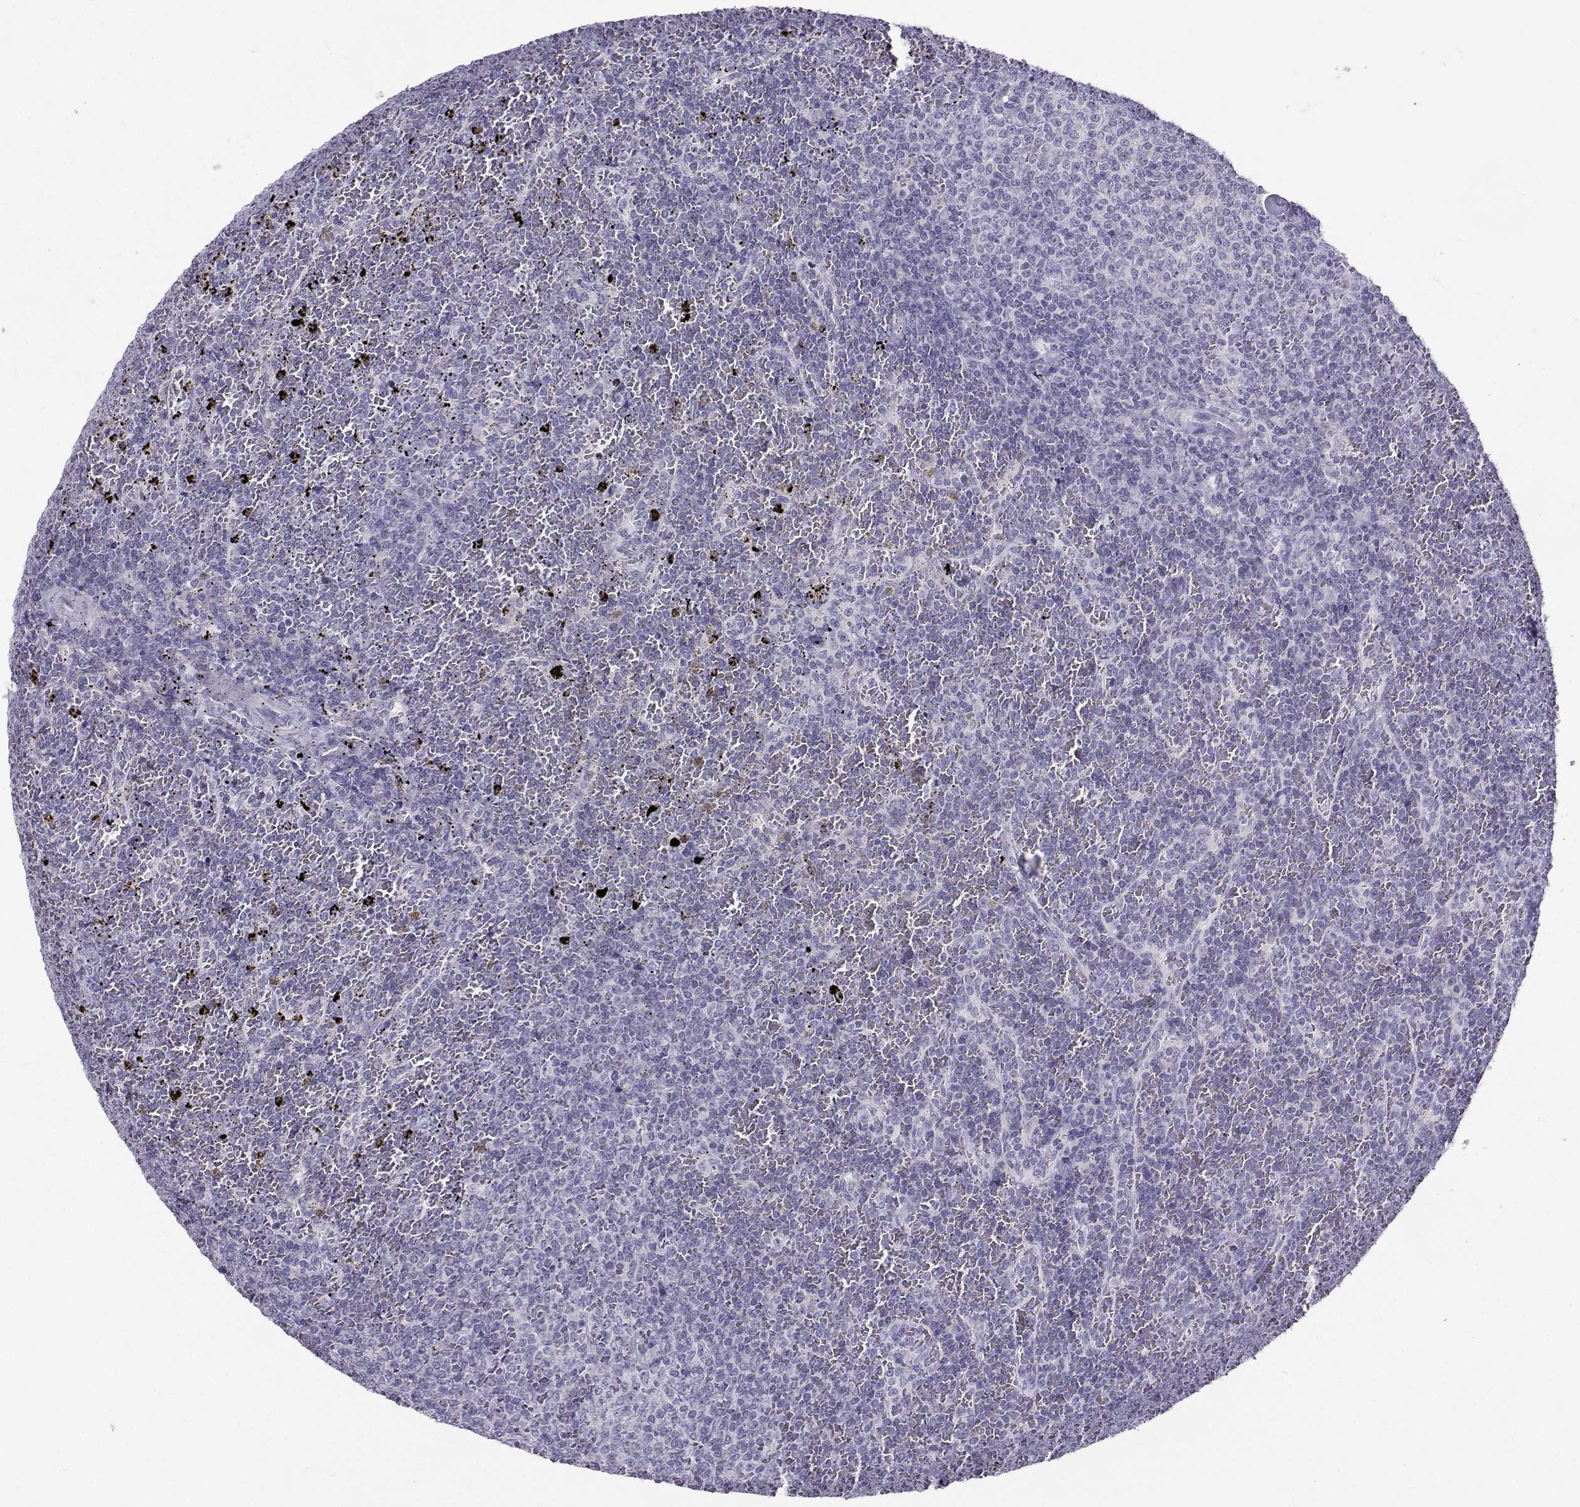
{"staining": {"intensity": "negative", "quantity": "none", "location": "none"}, "tissue": "lymphoma", "cell_type": "Tumor cells", "image_type": "cancer", "snomed": [{"axis": "morphology", "description": "Malignant lymphoma, non-Hodgkin's type, Low grade"}, {"axis": "topography", "description": "Spleen"}], "caption": "Immunohistochemistry (IHC) photomicrograph of neoplastic tissue: low-grade malignant lymphoma, non-Hodgkin's type stained with DAB reveals no significant protein staining in tumor cells.", "gene": "PGK1", "patient": {"sex": "female", "age": 77}}